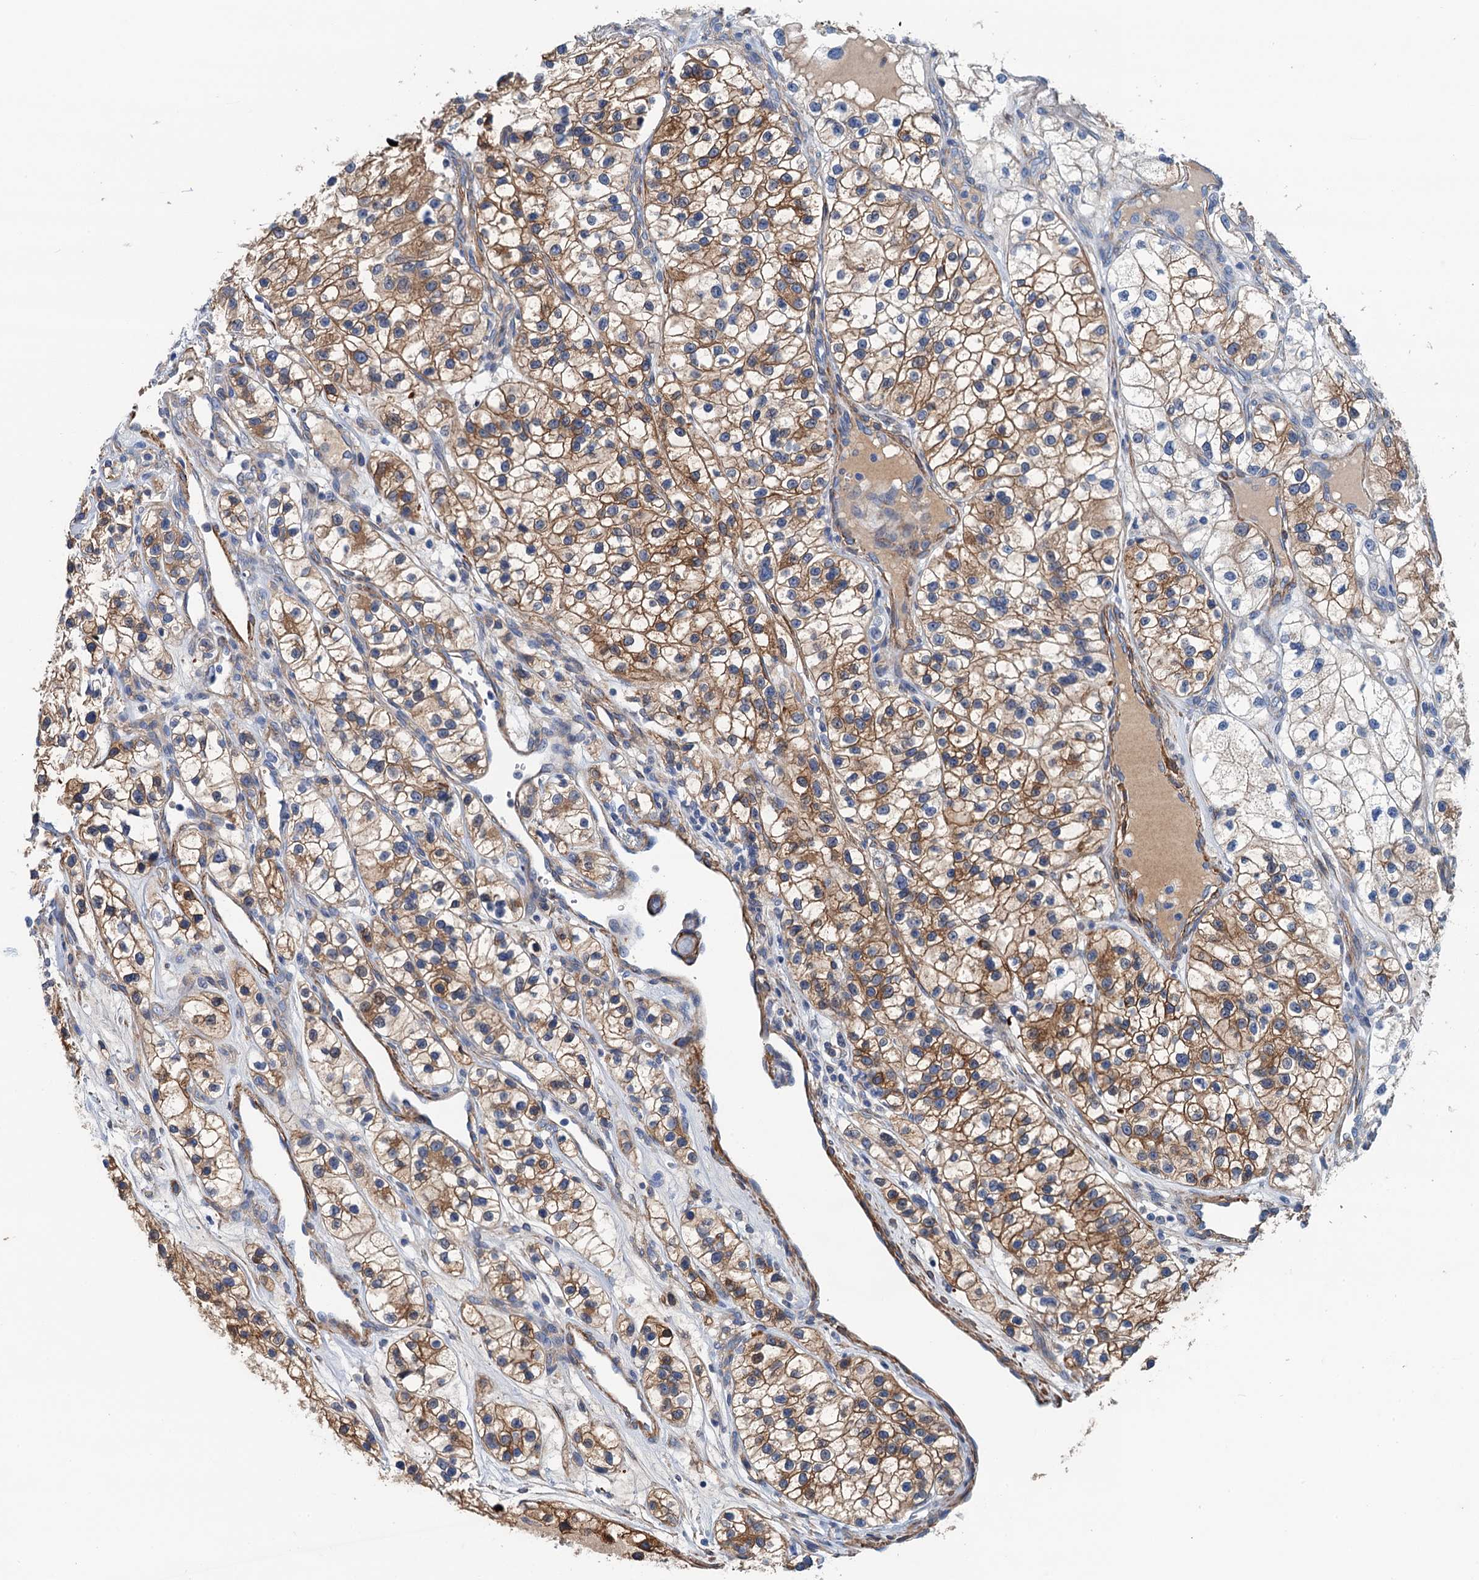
{"staining": {"intensity": "moderate", "quantity": ">75%", "location": "cytoplasmic/membranous"}, "tissue": "renal cancer", "cell_type": "Tumor cells", "image_type": "cancer", "snomed": [{"axis": "morphology", "description": "Adenocarcinoma, NOS"}, {"axis": "topography", "description": "Kidney"}], "caption": "Renal cancer stained with DAB IHC shows medium levels of moderate cytoplasmic/membranous staining in approximately >75% of tumor cells. (DAB IHC with brightfield microscopy, high magnification).", "gene": "CSTPP1", "patient": {"sex": "female", "age": 57}}